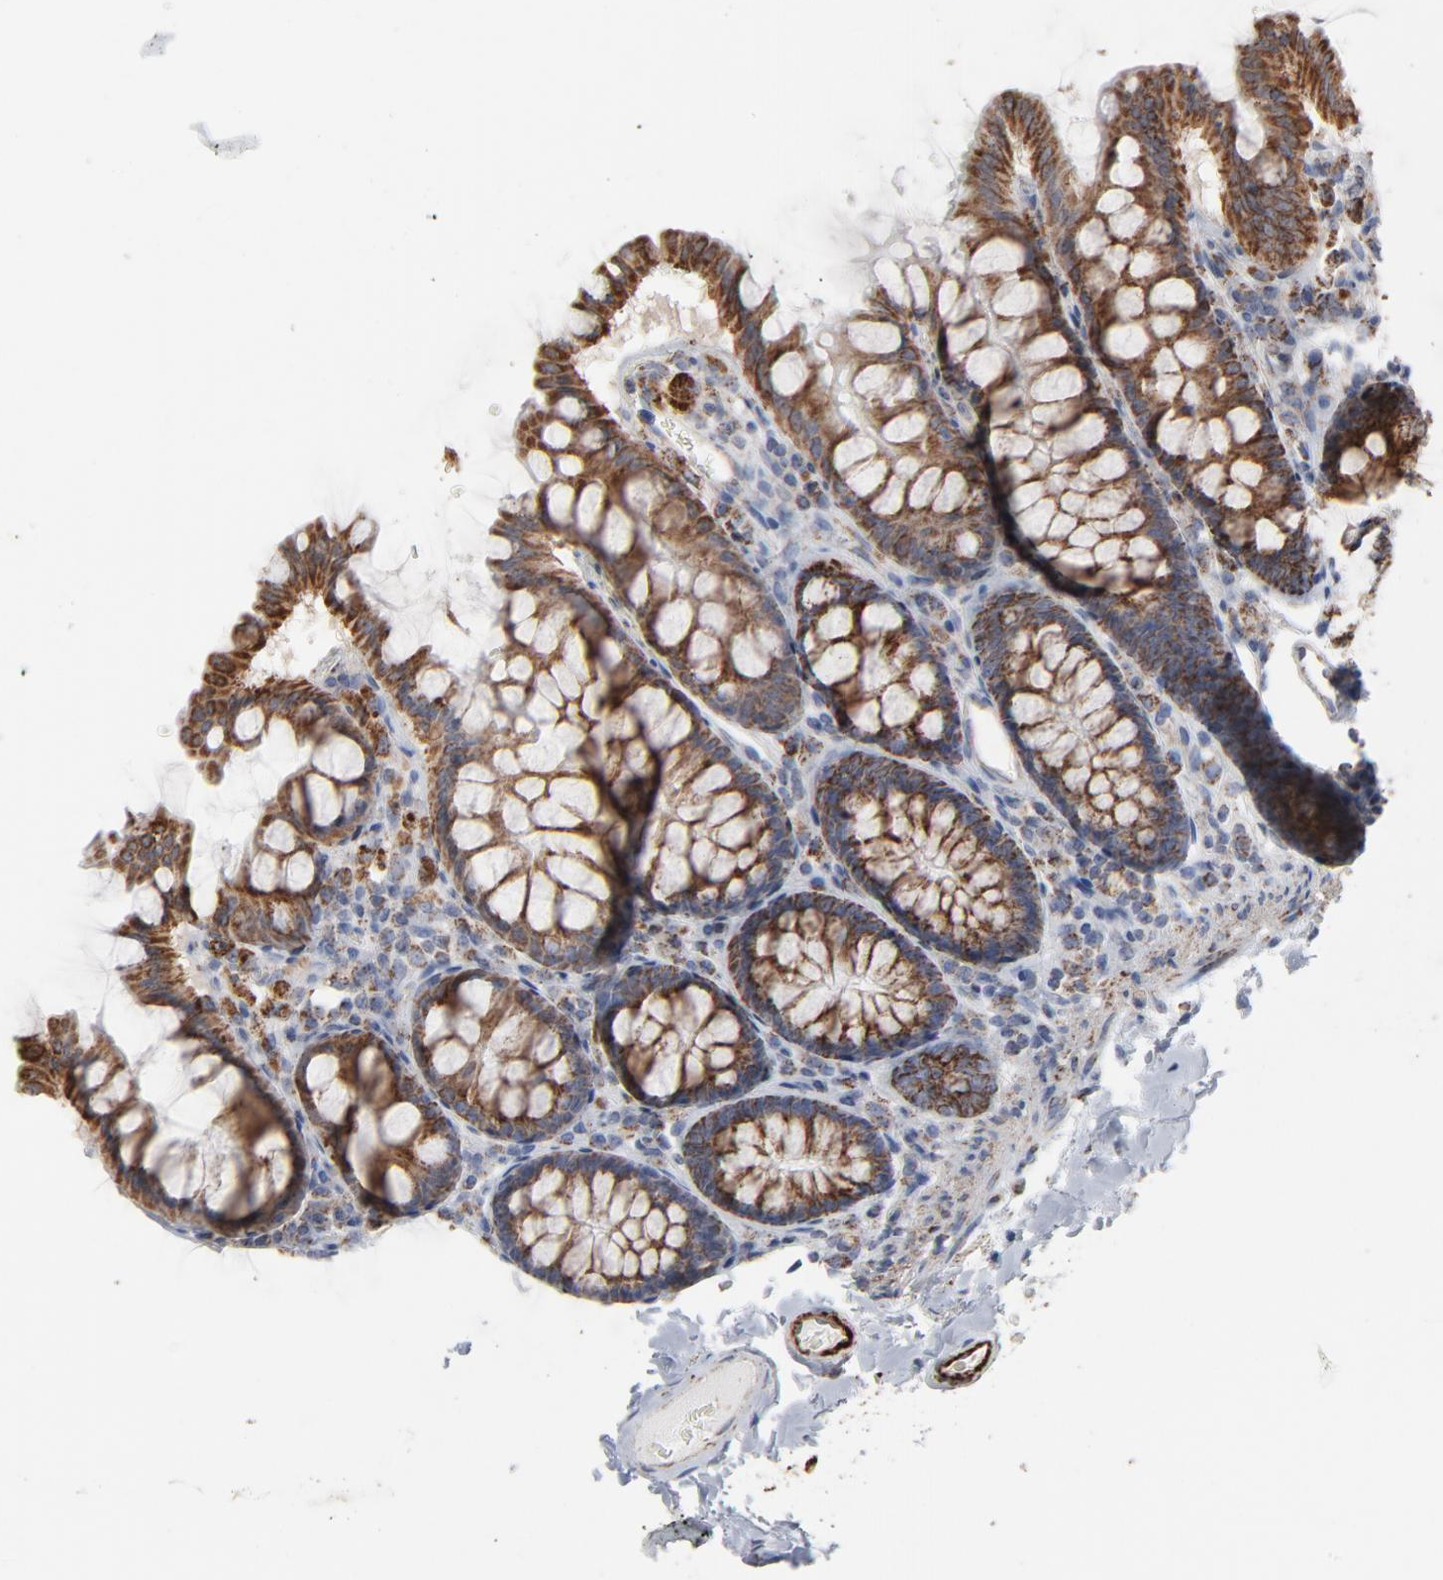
{"staining": {"intensity": "strong", "quantity": ">75%", "location": "cytoplasmic/membranous"}, "tissue": "colon", "cell_type": "Endothelial cells", "image_type": "normal", "snomed": [{"axis": "morphology", "description": "Normal tissue, NOS"}, {"axis": "topography", "description": "Colon"}], "caption": "Protein staining exhibits strong cytoplasmic/membranous positivity in about >75% of endothelial cells in normal colon. (Stains: DAB in brown, nuclei in blue, Microscopy: brightfield microscopy at high magnification).", "gene": "UQCRC1", "patient": {"sex": "female", "age": 61}}